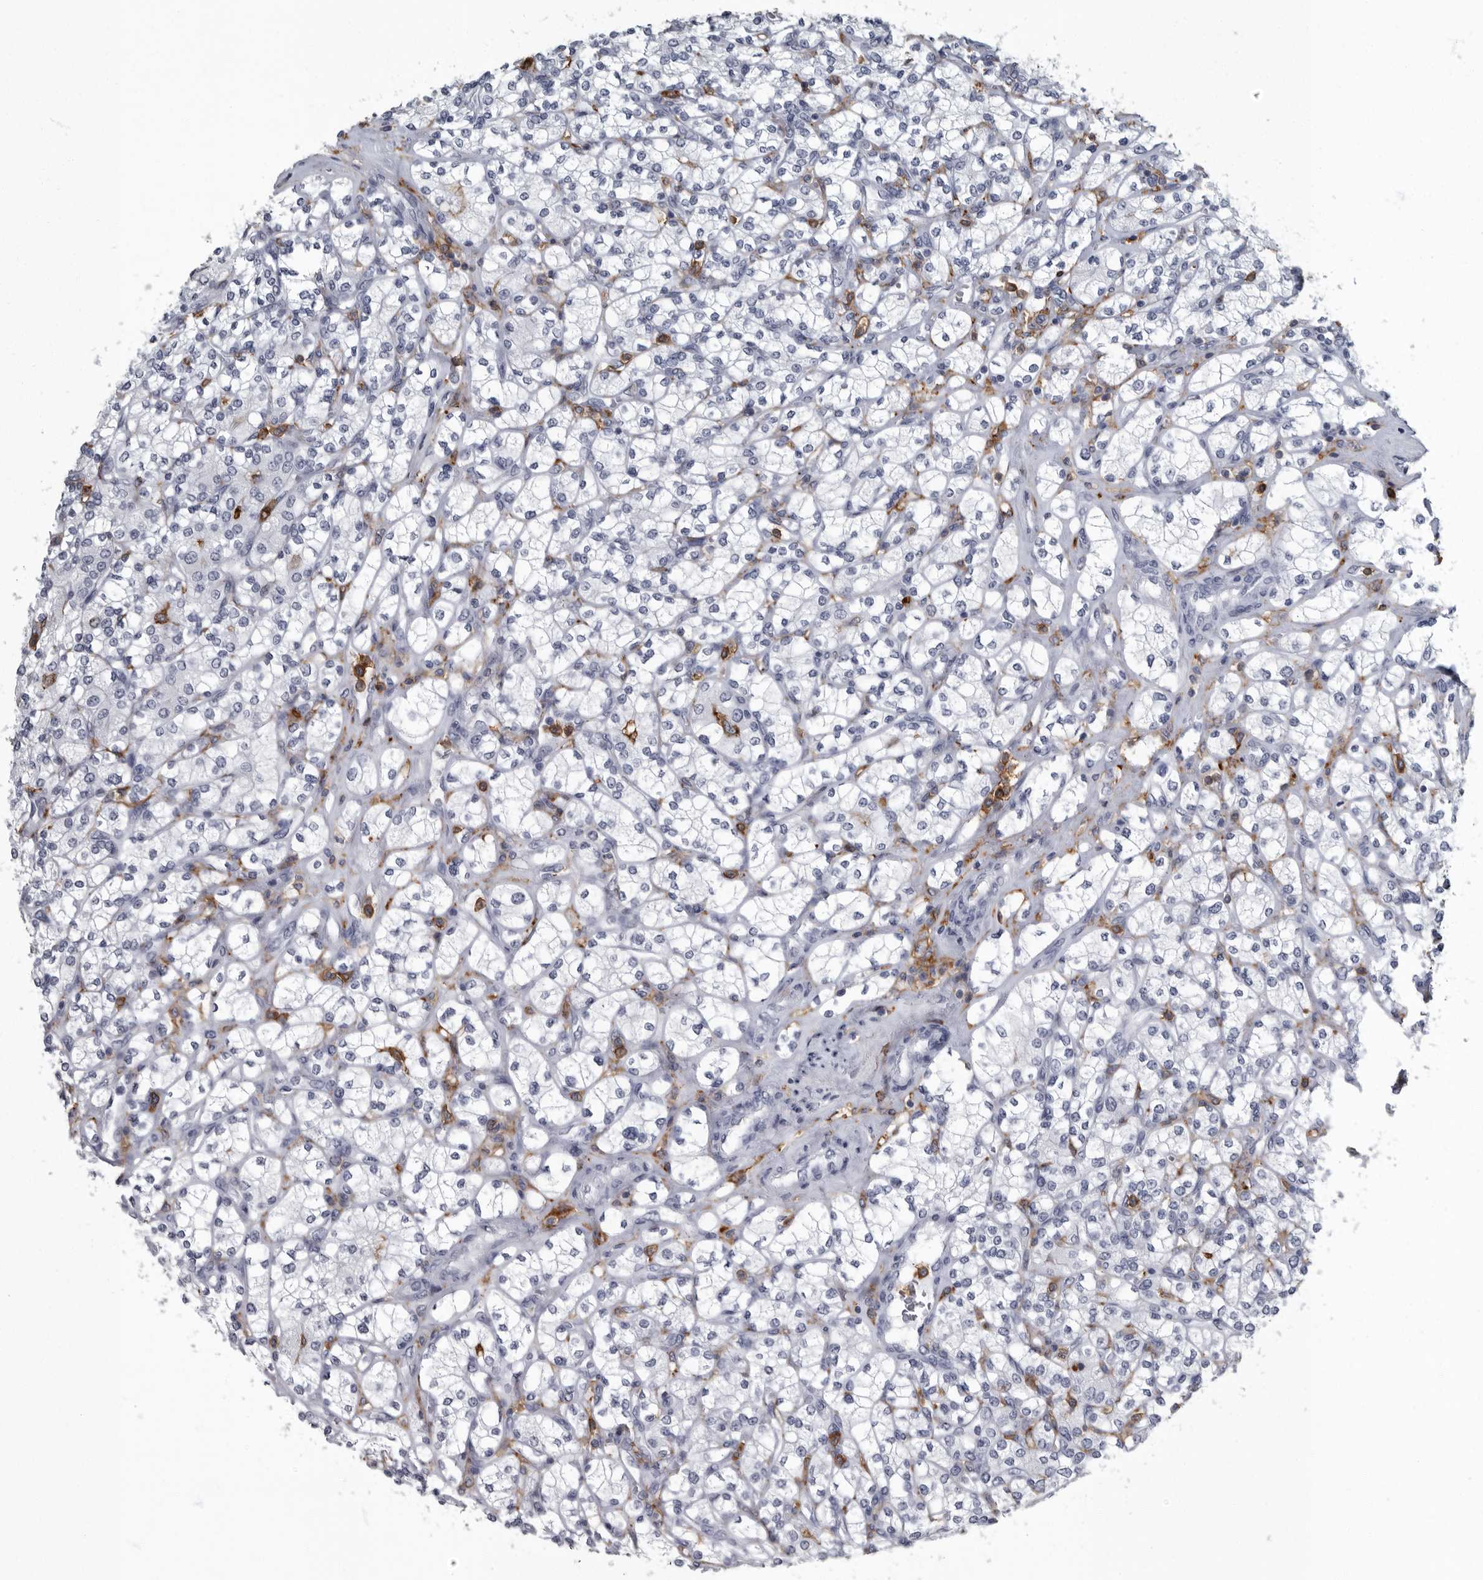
{"staining": {"intensity": "negative", "quantity": "none", "location": "none"}, "tissue": "renal cancer", "cell_type": "Tumor cells", "image_type": "cancer", "snomed": [{"axis": "morphology", "description": "Adenocarcinoma, NOS"}, {"axis": "topography", "description": "Kidney"}], "caption": "An IHC micrograph of renal cancer is shown. There is no staining in tumor cells of renal cancer.", "gene": "FCER1G", "patient": {"sex": "male", "age": 77}}